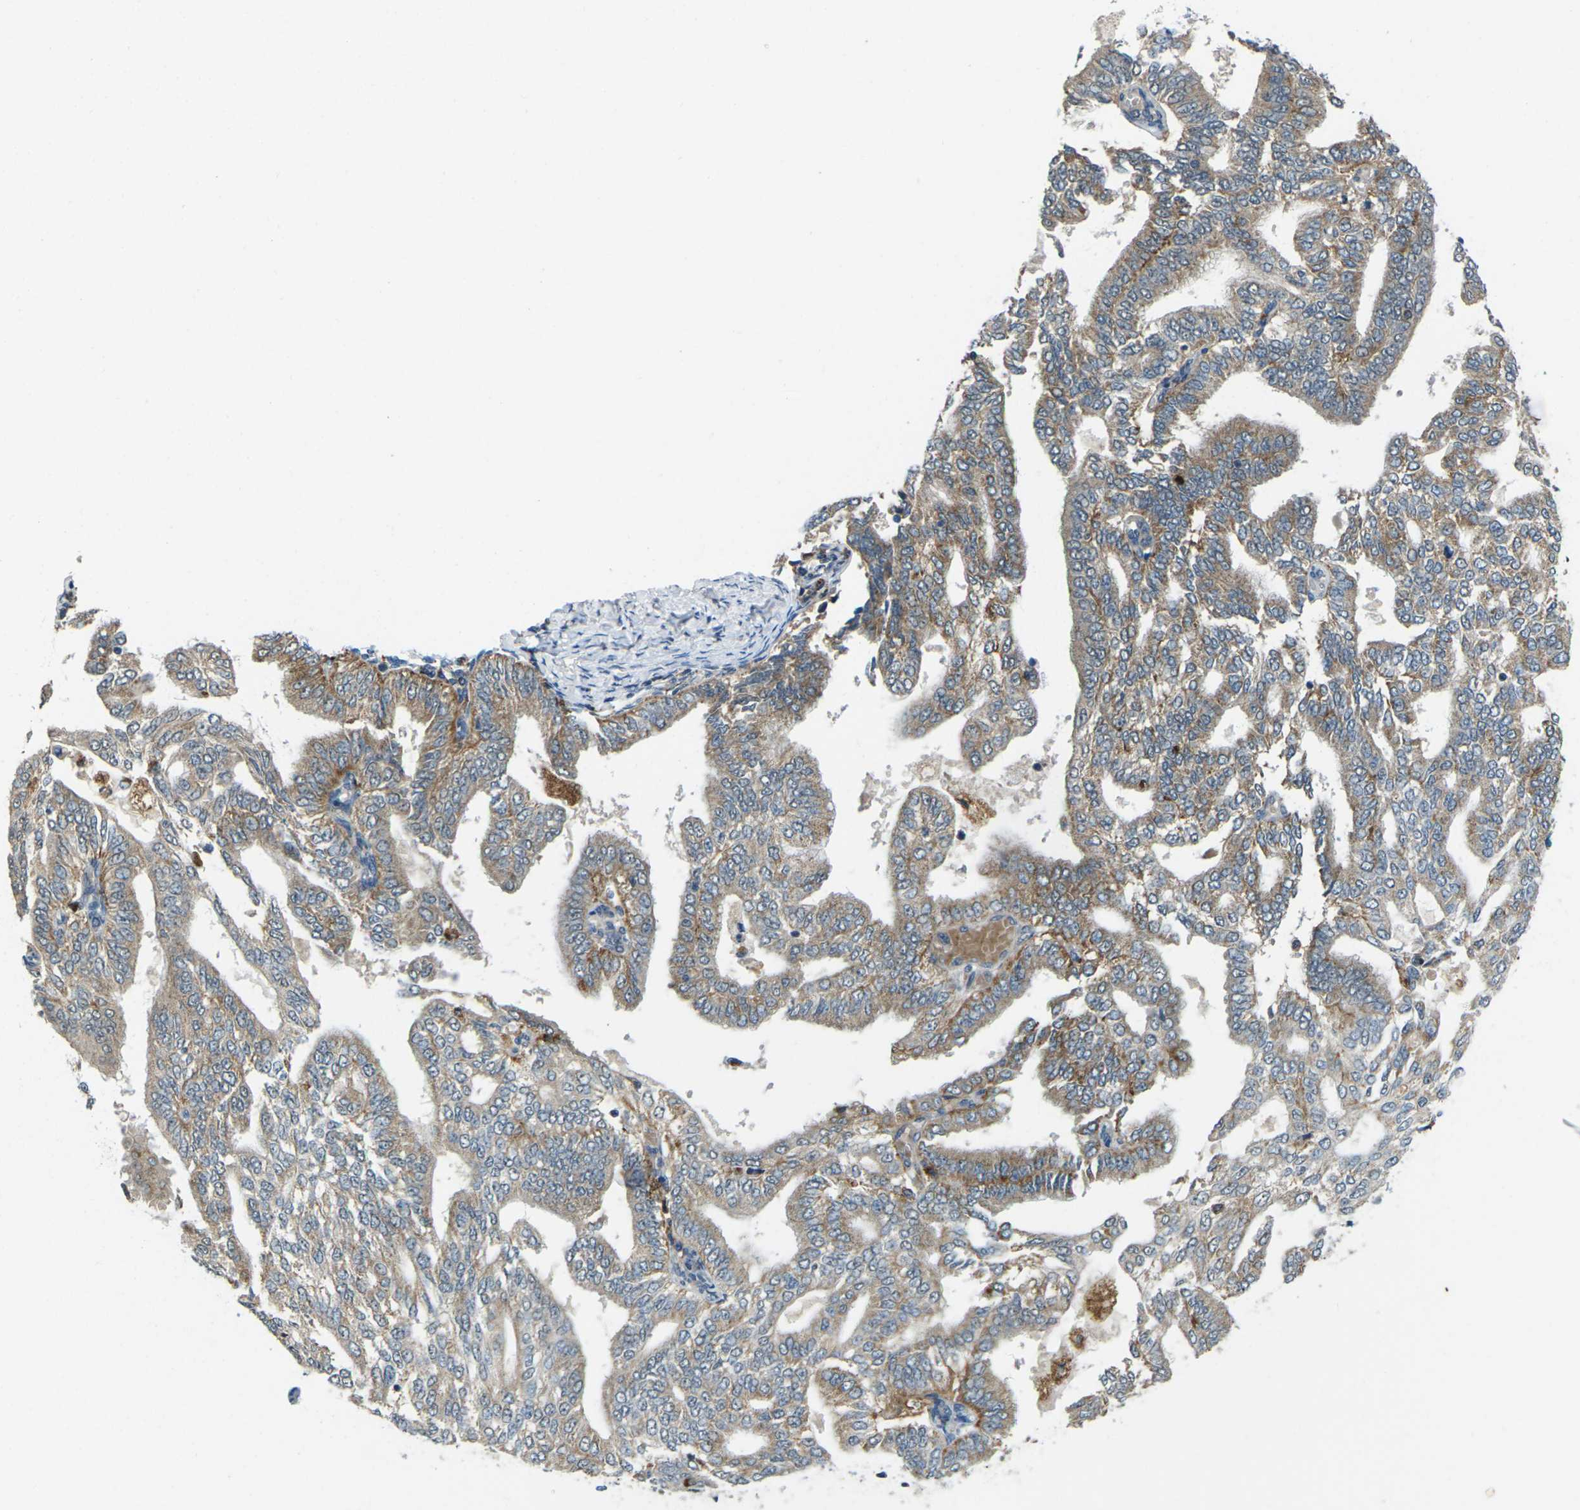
{"staining": {"intensity": "moderate", "quantity": ">75%", "location": "cytoplasmic/membranous"}, "tissue": "endometrial cancer", "cell_type": "Tumor cells", "image_type": "cancer", "snomed": [{"axis": "morphology", "description": "Adenocarcinoma, NOS"}, {"axis": "topography", "description": "Endometrium"}], "caption": "Protein staining reveals moderate cytoplasmic/membranous expression in approximately >75% of tumor cells in endometrial adenocarcinoma. Using DAB (brown) and hematoxylin (blue) stains, captured at high magnification using brightfield microscopy.", "gene": "SLC31A2", "patient": {"sex": "female", "age": 58}}